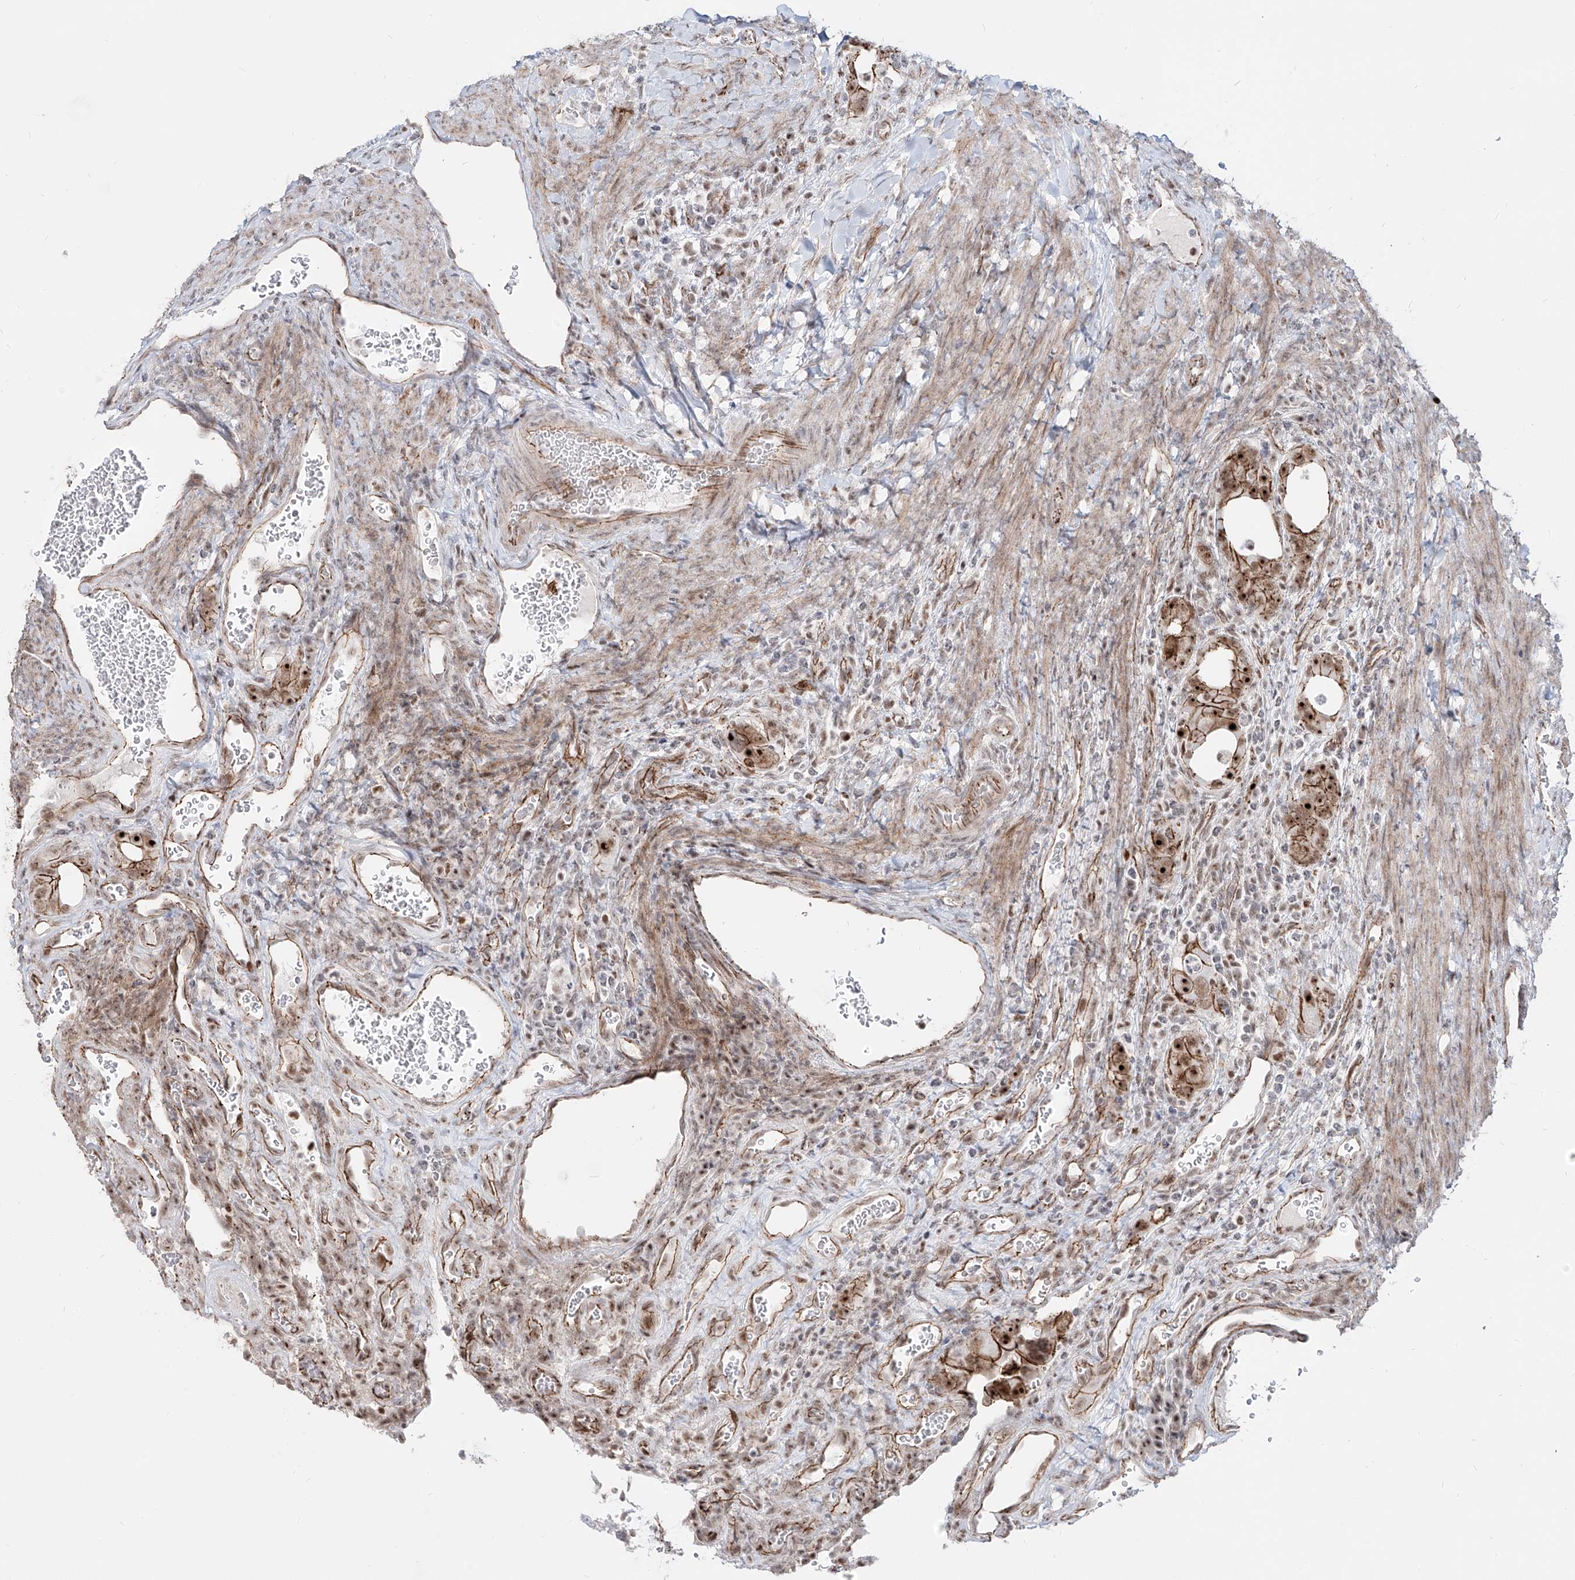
{"staining": {"intensity": "strong", "quantity": ">75%", "location": "cytoplasmic/membranous,nuclear"}, "tissue": "colorectal cancer", "cell_type": "Tumor cells", "image_type": "cancer", "snomed": [{"axis": "morphology", "description": "Adenocarcinoma, NOS"}, {"axis": "topography", "description": "Rectum"}], "caption": "Colorectal cancer was stained to show a protein in brown. There is high levels of strong cytoplasmic/membranous and nuclear expression in approximately >75% of tumor cells.", "gene": "ZNF710", "patient": {"sex": "male", "age": 59}}